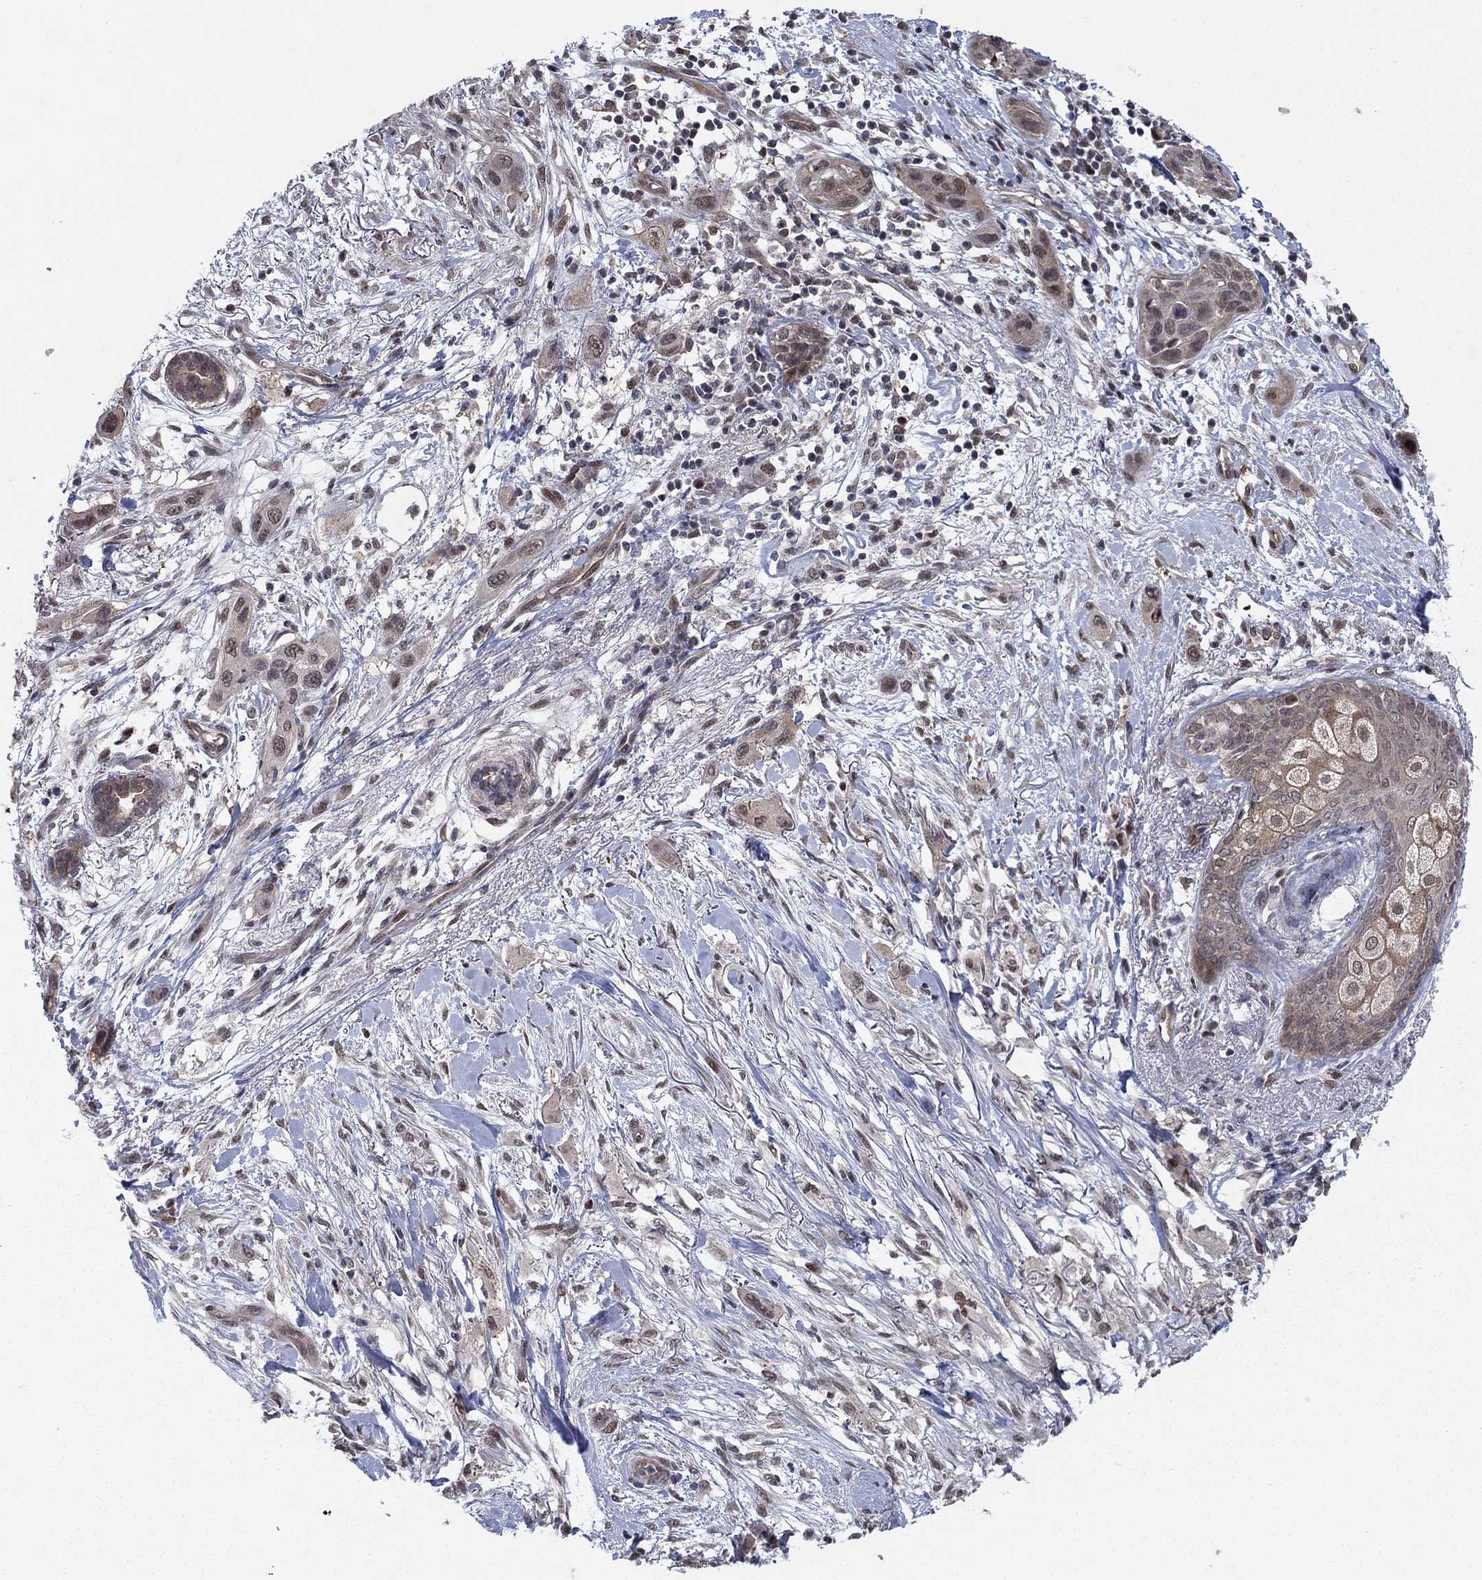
{"staining": {"intensity": "weak", "quantity": "<25%", "location": "nuclear"}, "tissue": "skin cancer", "cell_type": "Tumor cells", "image_type": "cancer", "snomed": [{"axis": "morphology", "description": "Squamous cell carcinoma, NOS"}, {"axis": "topography", "description": "Skin"}], "caption": "The immunohistochemistry micrograph has no significant positivity in tumor cells of skin cancer tissue.", "gene": "PSMC1", "patient": {"sex": "male", "age": 79}}